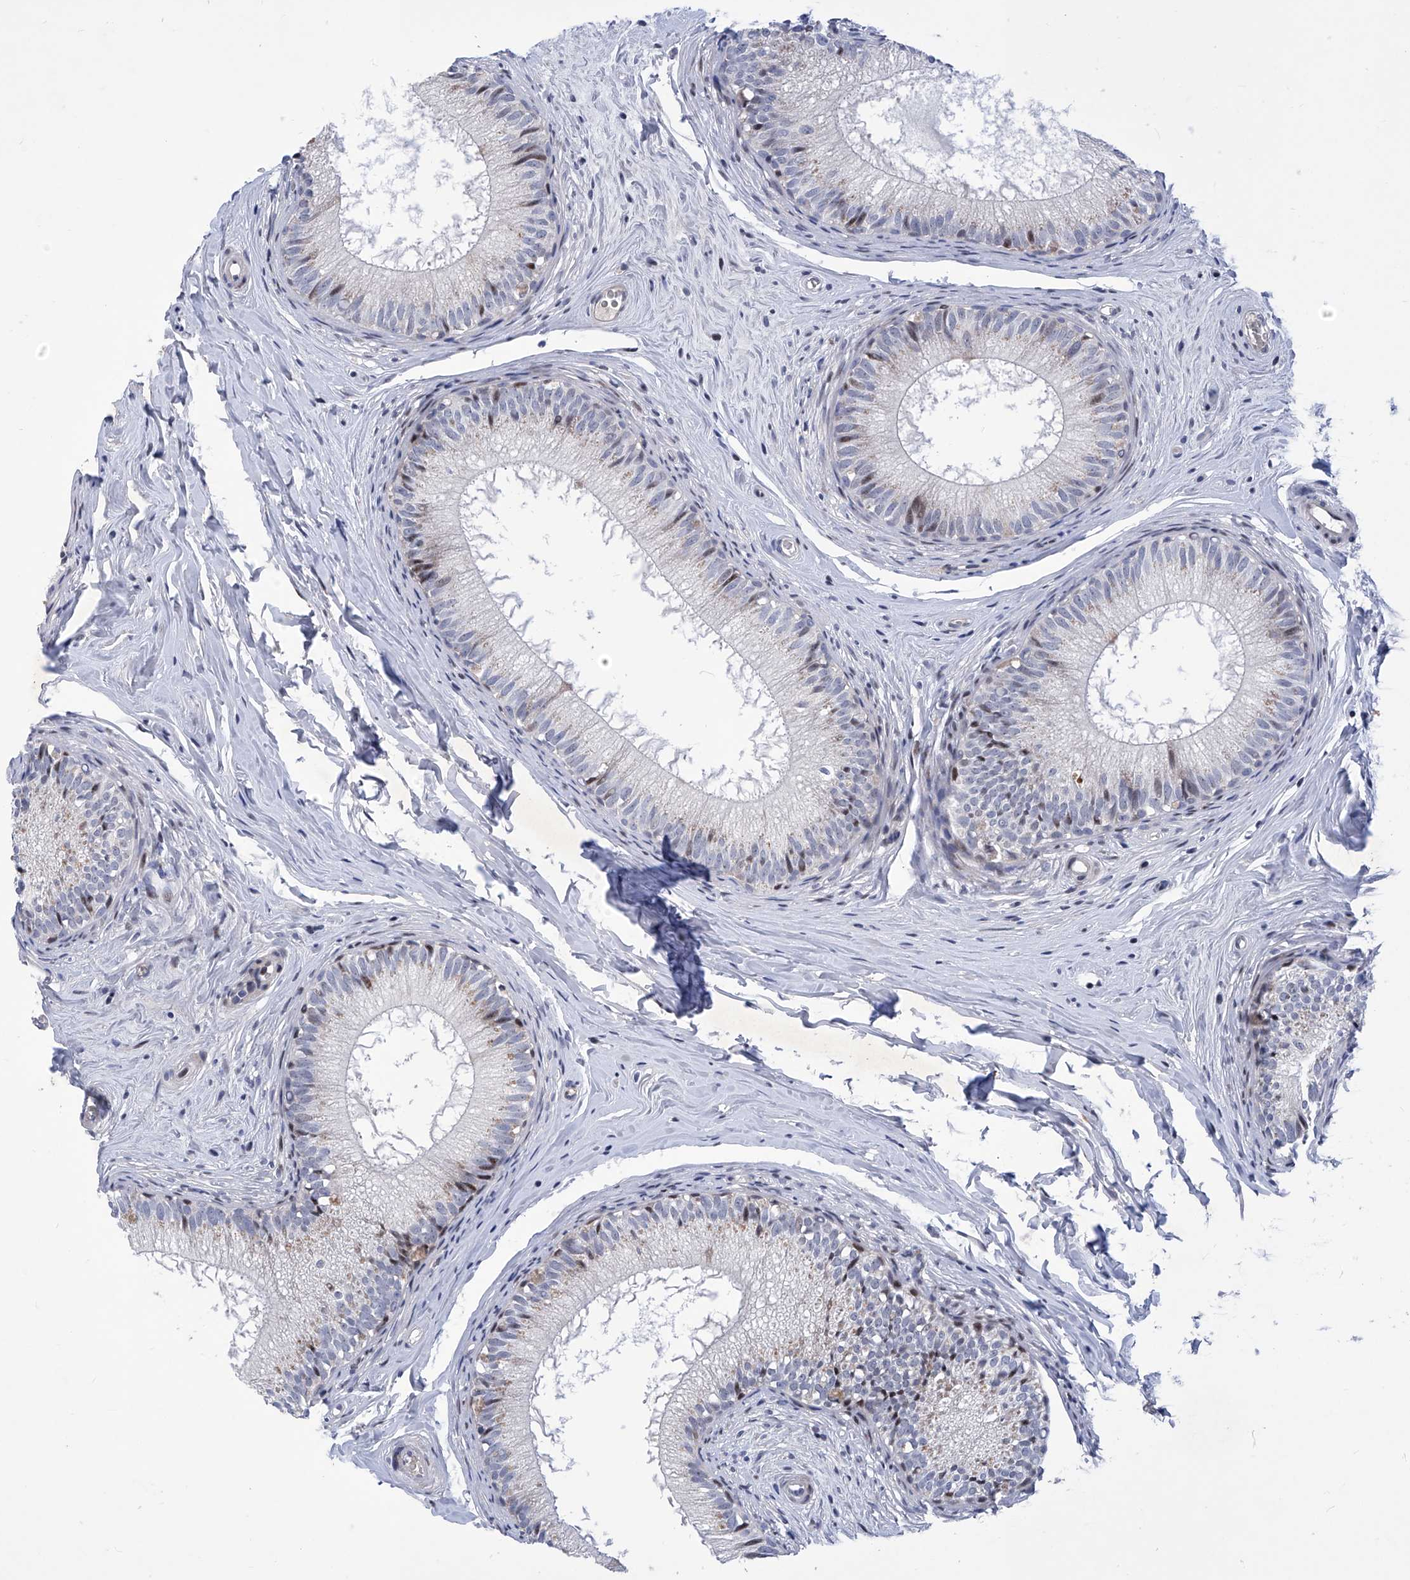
{"staining": {"intensity": "weak", "quantity": "<25%", "location": "nuclear"}, "tissue": "epididymis", "cell_type": "Glandular cells", "image_type": "normal", "snomed": [{"axis": "morphology", "description": "Normal tissue, NOS"}, {"axis": "topography", "description": "Epididymis"}], "caption": "Epididymis was stained to show a protein in brown. There is no significant staining in glandular cells. (Brightfield microscopy of DAB immunohistochemistry at high magnification).", "gene": "NUFIP1", "patient": {"sex": "male", "age": 34}}